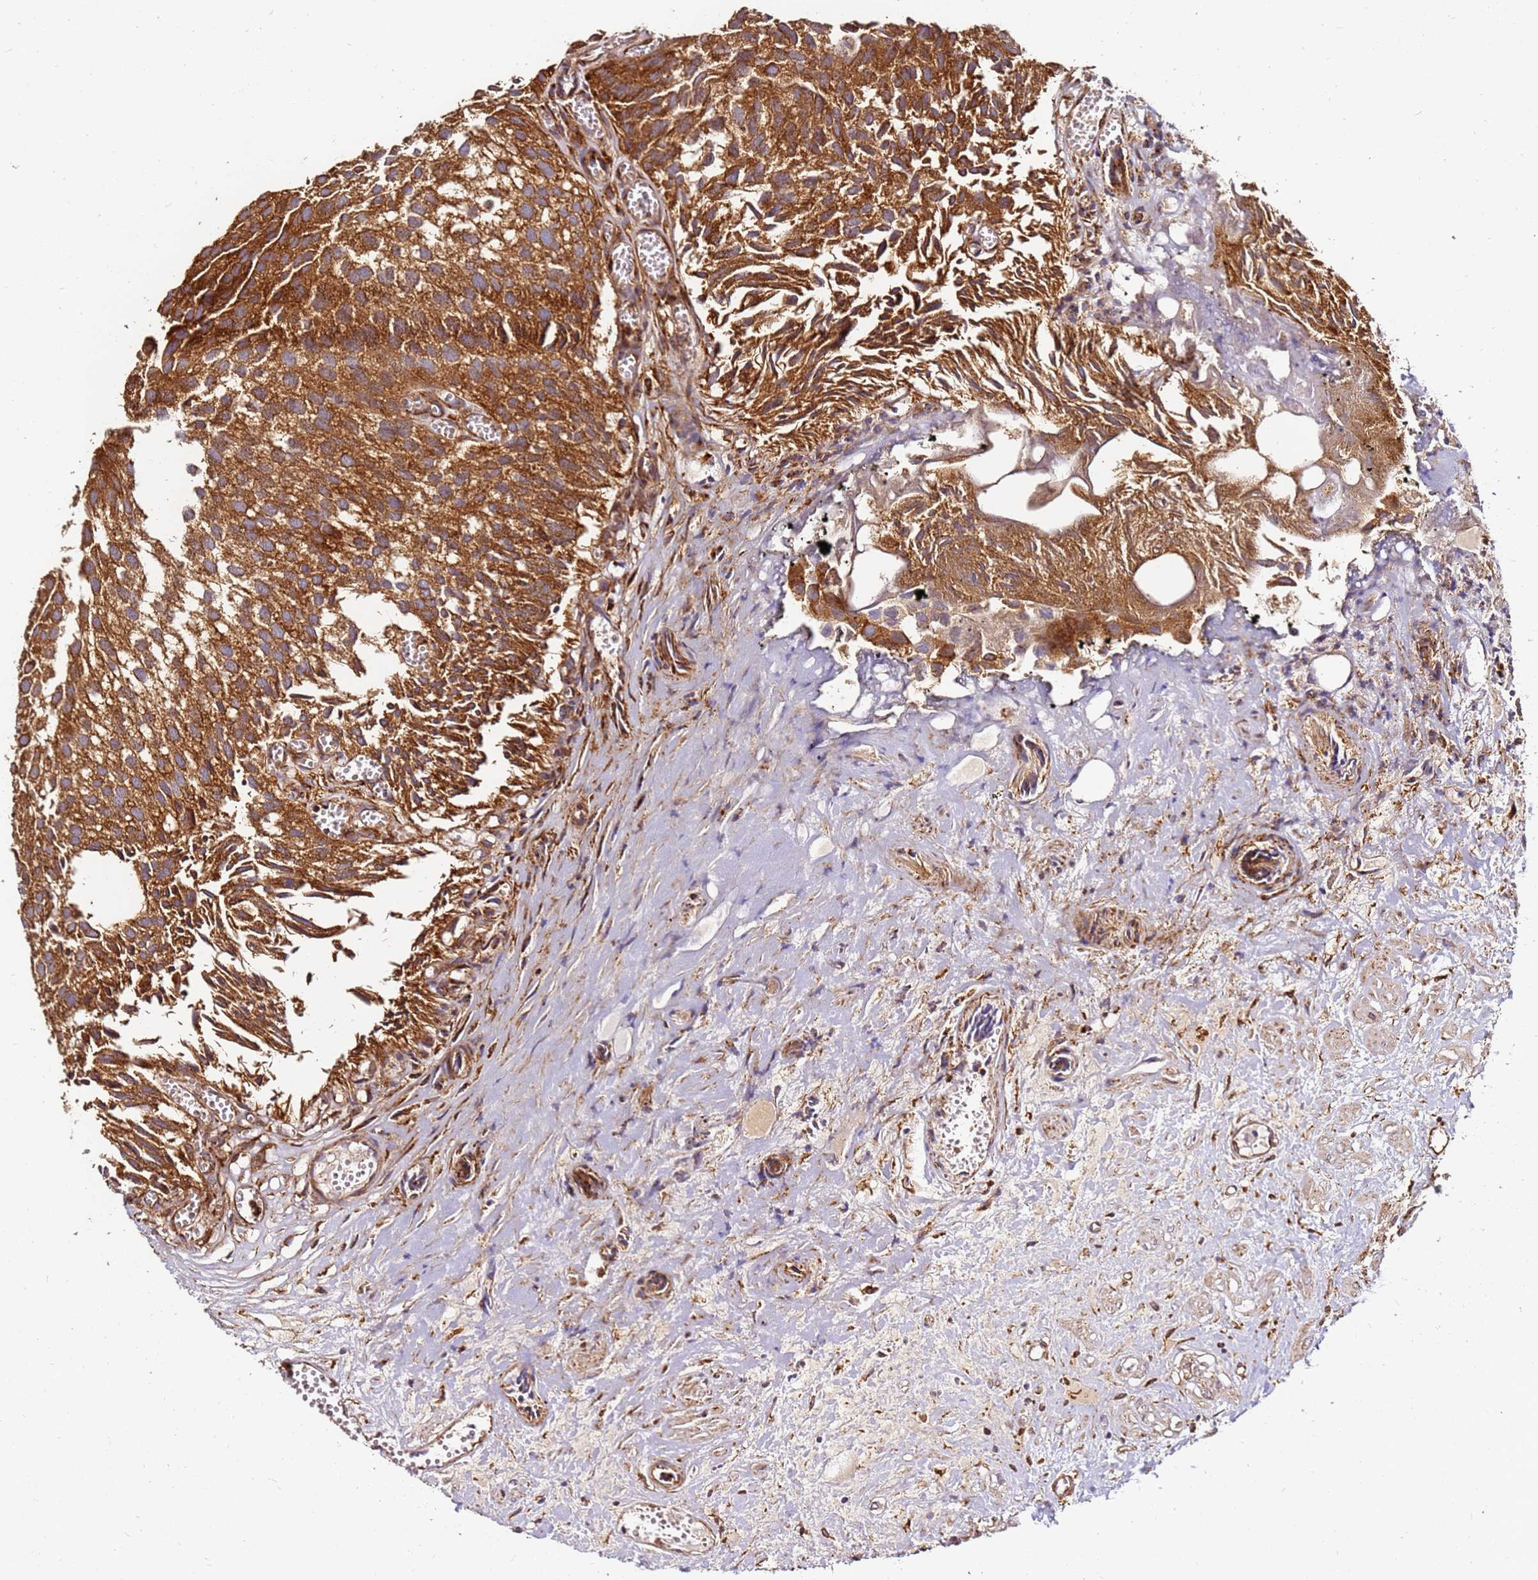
{"staining": {"intensity": "strong", "quantity": ">75%", "location": "cytoplasmic/membranous"}, "tissue": "urothelial cancer", "cell_type": "Tumor cells", "image_type": "cancer", "snomed": [{"axis": "morphology", "description": "Urothelial carcinoma, Low grade"}, {"axis": "topography", "description": "Urinary bladder"}], "caption": "A high amount of strong cytoplasmic/membranous expression is identified in about >75% of tumor cells in low-grade urothelial carcinoma tissue. The staining was performed using DAB (3,3'-diaminobenzidine) to visualize the protein expression in brown, while the nuclei were stained in blue with hematoxylin (Magnification: 20x).", "gene": "DVL3", "patient": {"sex": "male", "age": 88}}